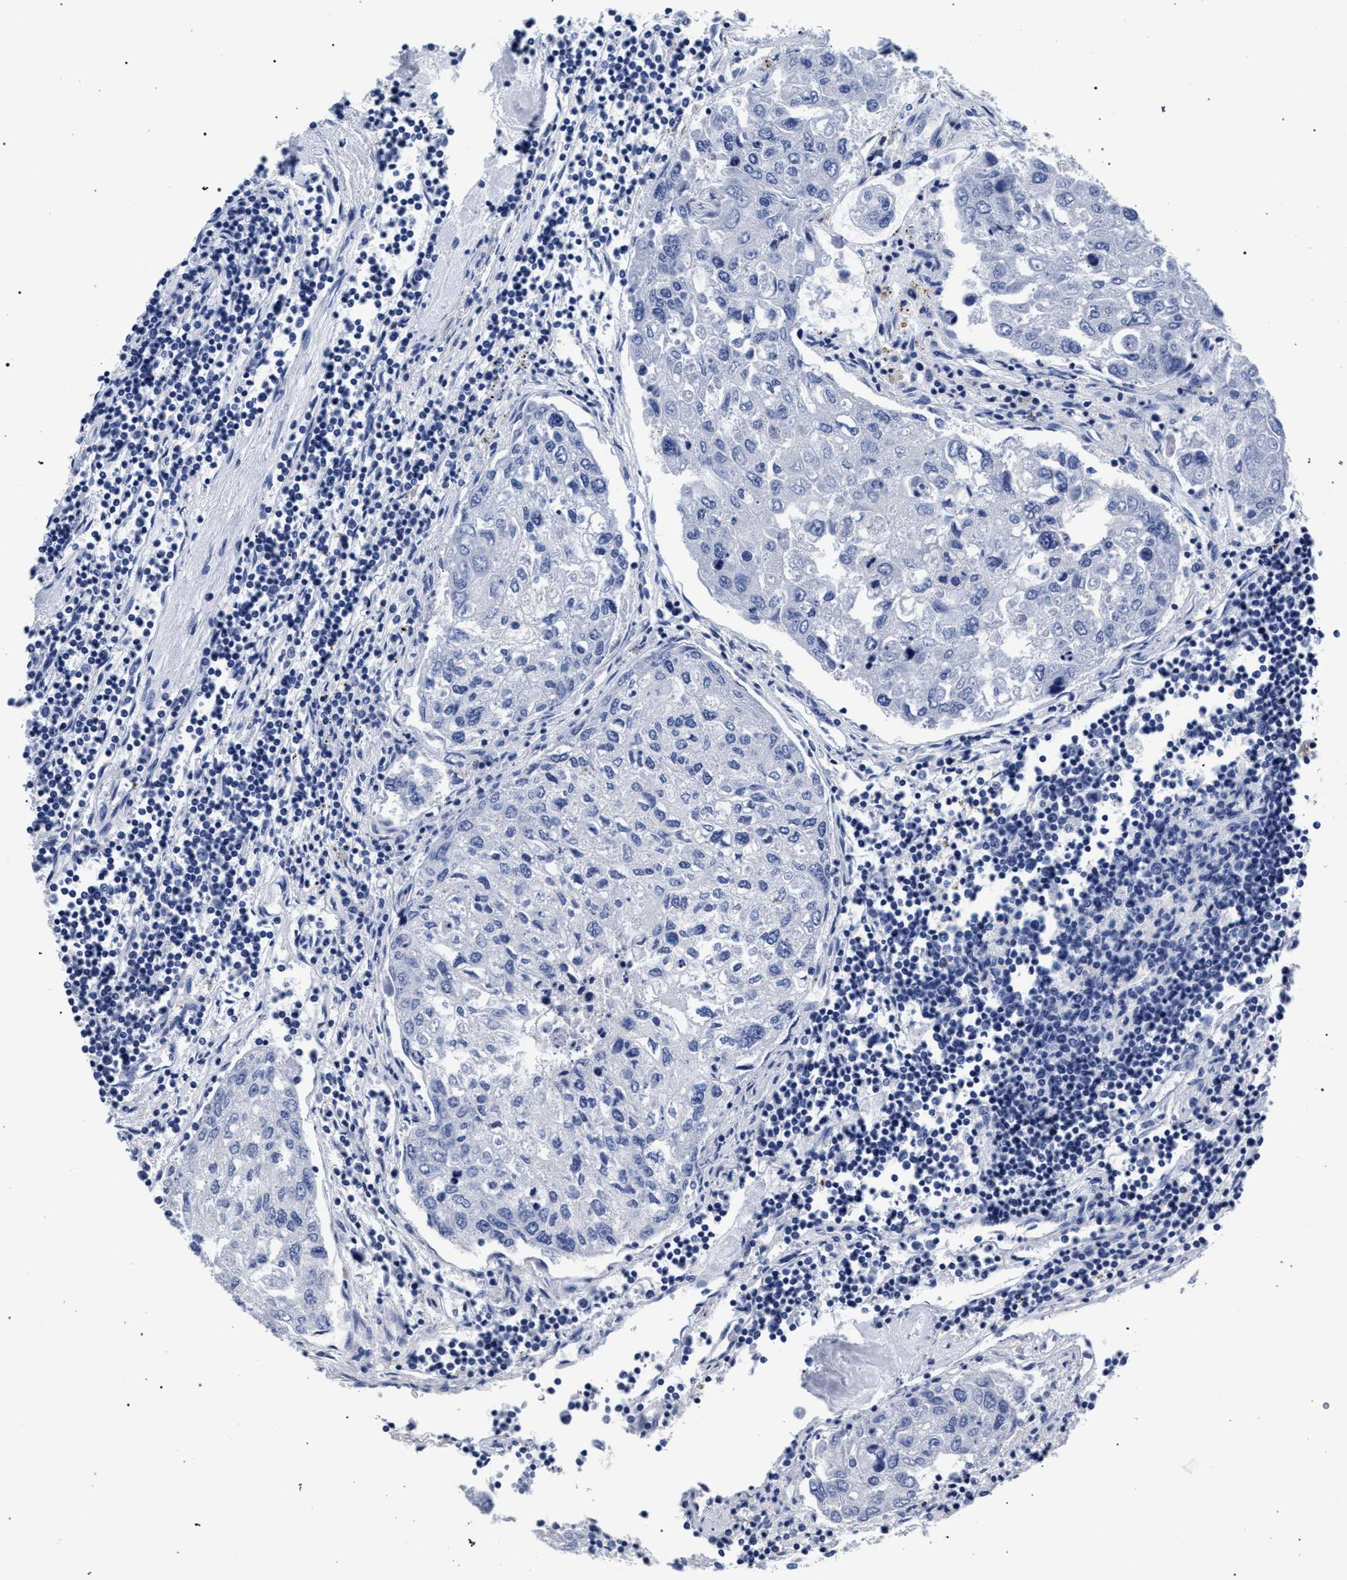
{"staining": {"intensity": "negative", "quantity": "none", "location": "none"}, "tissue": "urothelial cancer", "cell_type": "Tumor cells", "image_type": "cancer", "snomed": [{"axis": "morphology", "description": "Urothelial carcinoma, High grade"}, {"axis": "topography", "description": "Lymph node"}, {"axis": "topography", "description": "Urinary bladder"}], "caption": "Tumor cells show no significant positivity in high-grade urothelial carcinoma.", "gene": "AKAP4", "patient": {"sex": "male", "age": 51}}